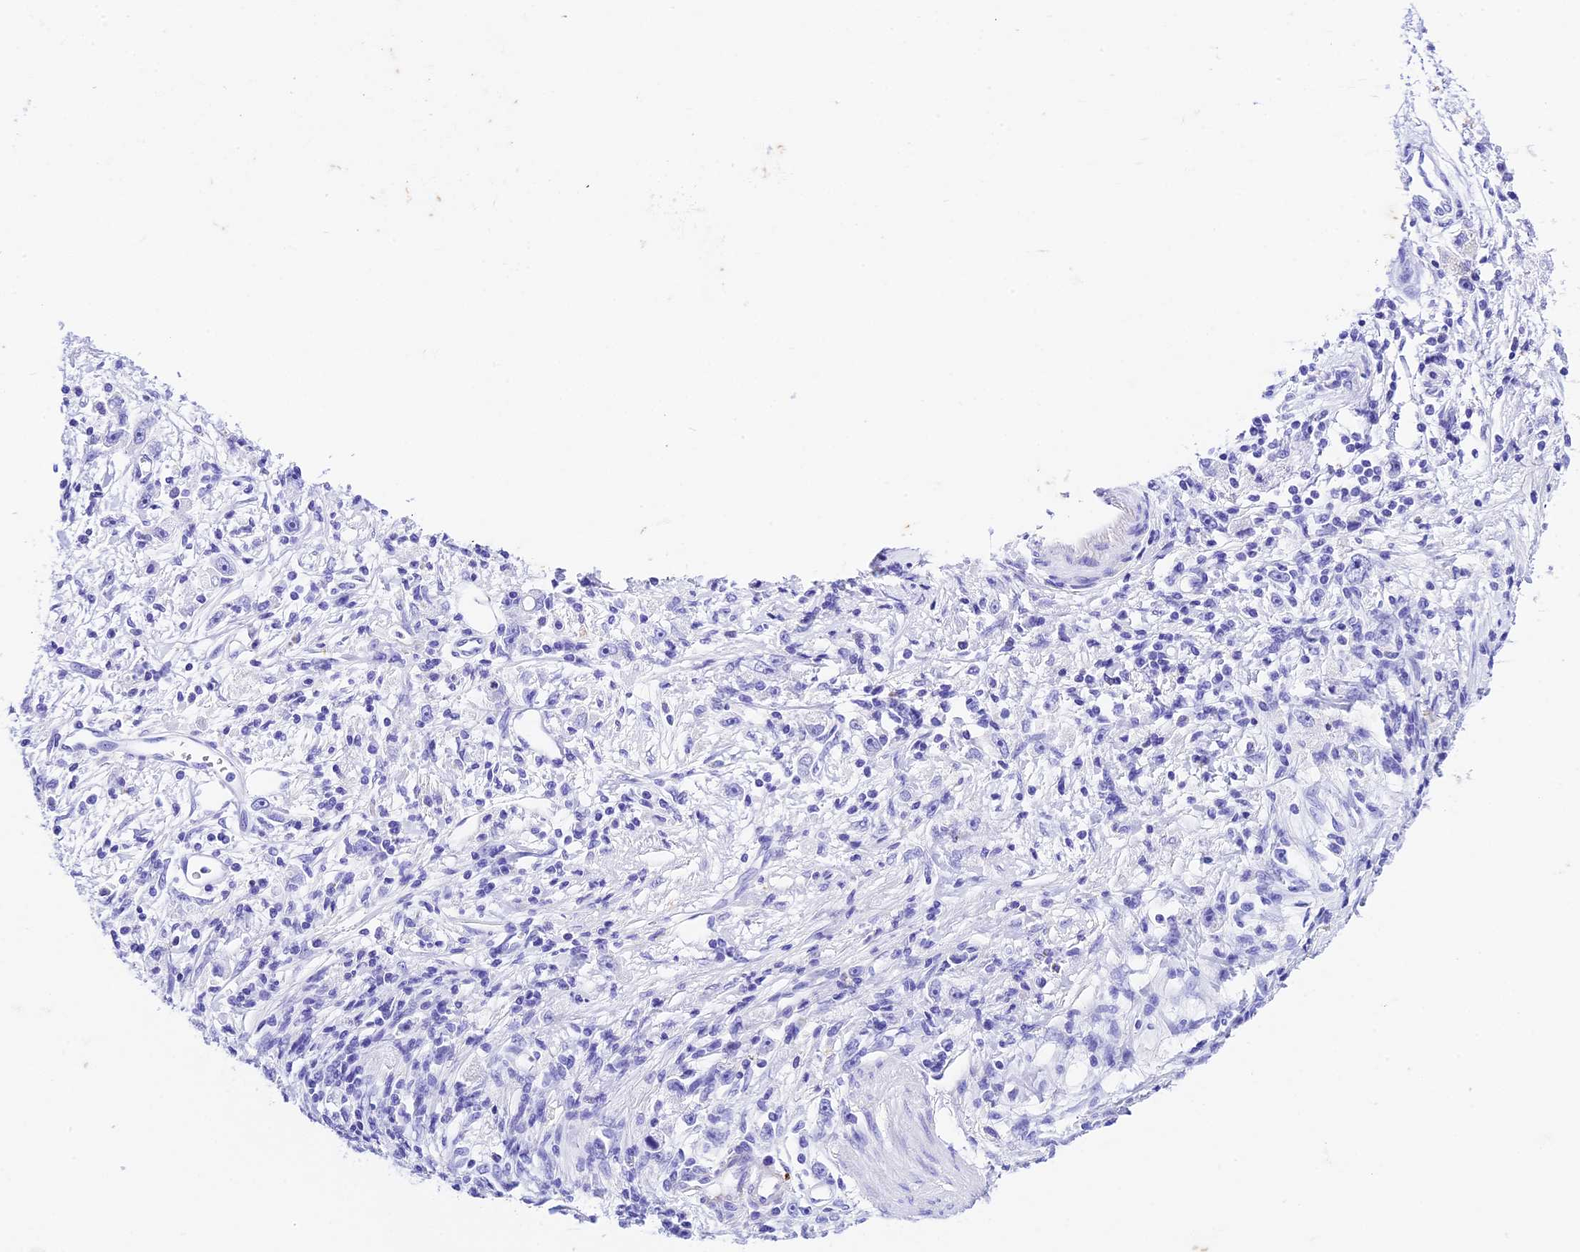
{"staining": {"intensity": "negative", "quantity": "none", "location": "none"}, "tissue": "stomach cancer", "cell_type": "Tumor cells", "image_type": "cancer", "snomed": [{"axis": "morphology", "description": "Adenocarcinoma, NOS"}, {"axis": "topography", "description": "Stomach"}], "caption": "This image is of stomach cancer (adenocarcinoma) stained with immunohistochemistry to label a protein in brown with the nuclei are counter-stained blue. There is no positivity in tumor cells.", "gene": "PSG11", "patient": {"sex": "female", "age": 59}}